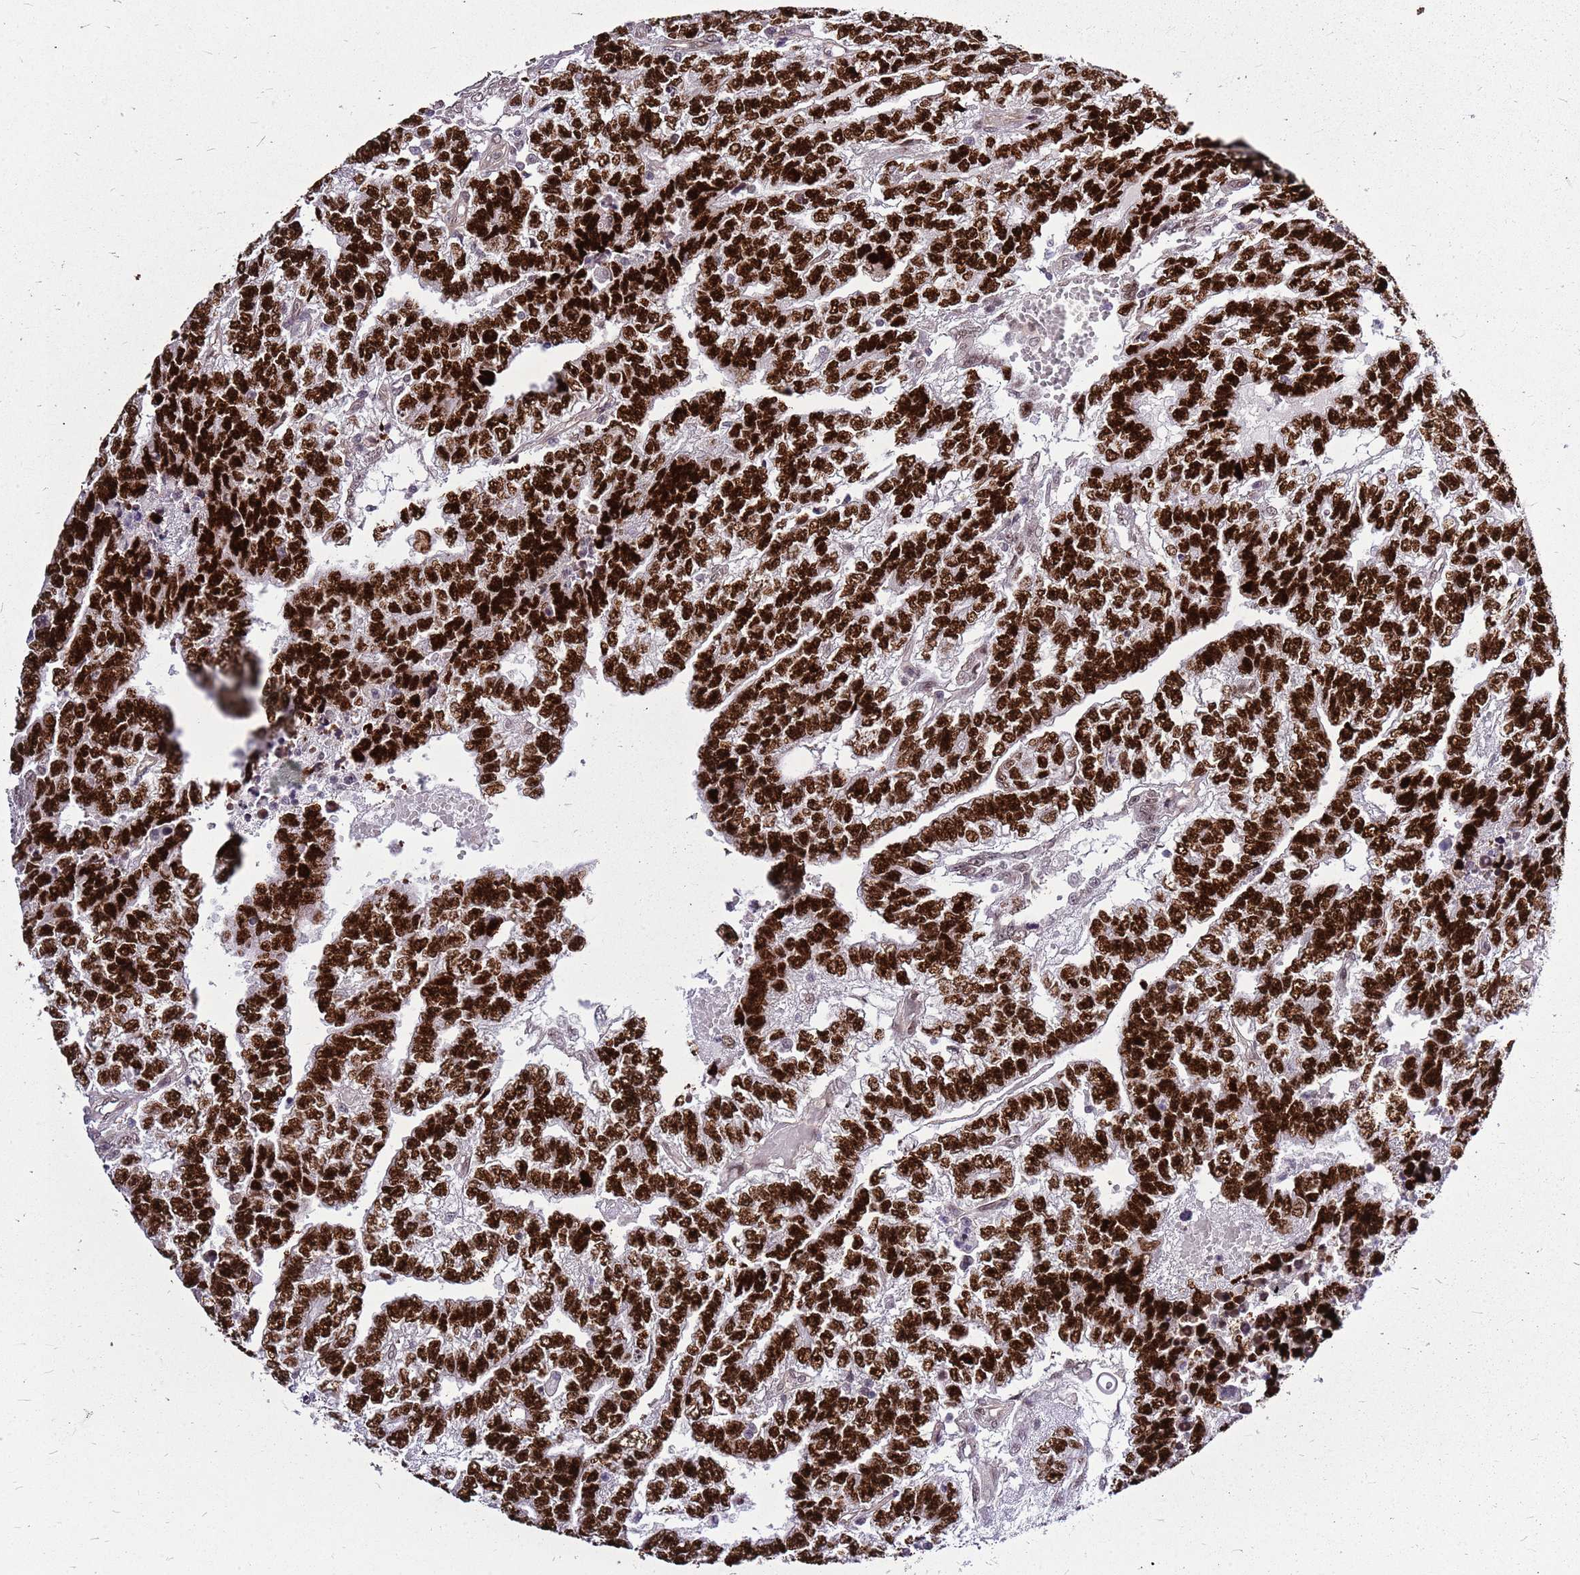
{"staining": {"intensity": "strong", "quantity": ">75%", "location": "nuclear"}, "tissue": "testis cancer", "cell_type": "Tumor cells", "image_type": "cancer", "snomed": [{"axis": "morphology", "description": "Carcinoma, Embryonal, NOS"}, {"axis": "topography", "description": "Testis"}], "caption": "This image shows immunohistochemistry (IHC) staining of human embryonal carcinoma (testis), with high strong nuclear positivity in approximately >75% of tumor cells.", "gene": "CCDC166", "patient": {"sex": "male", "age": 25}}